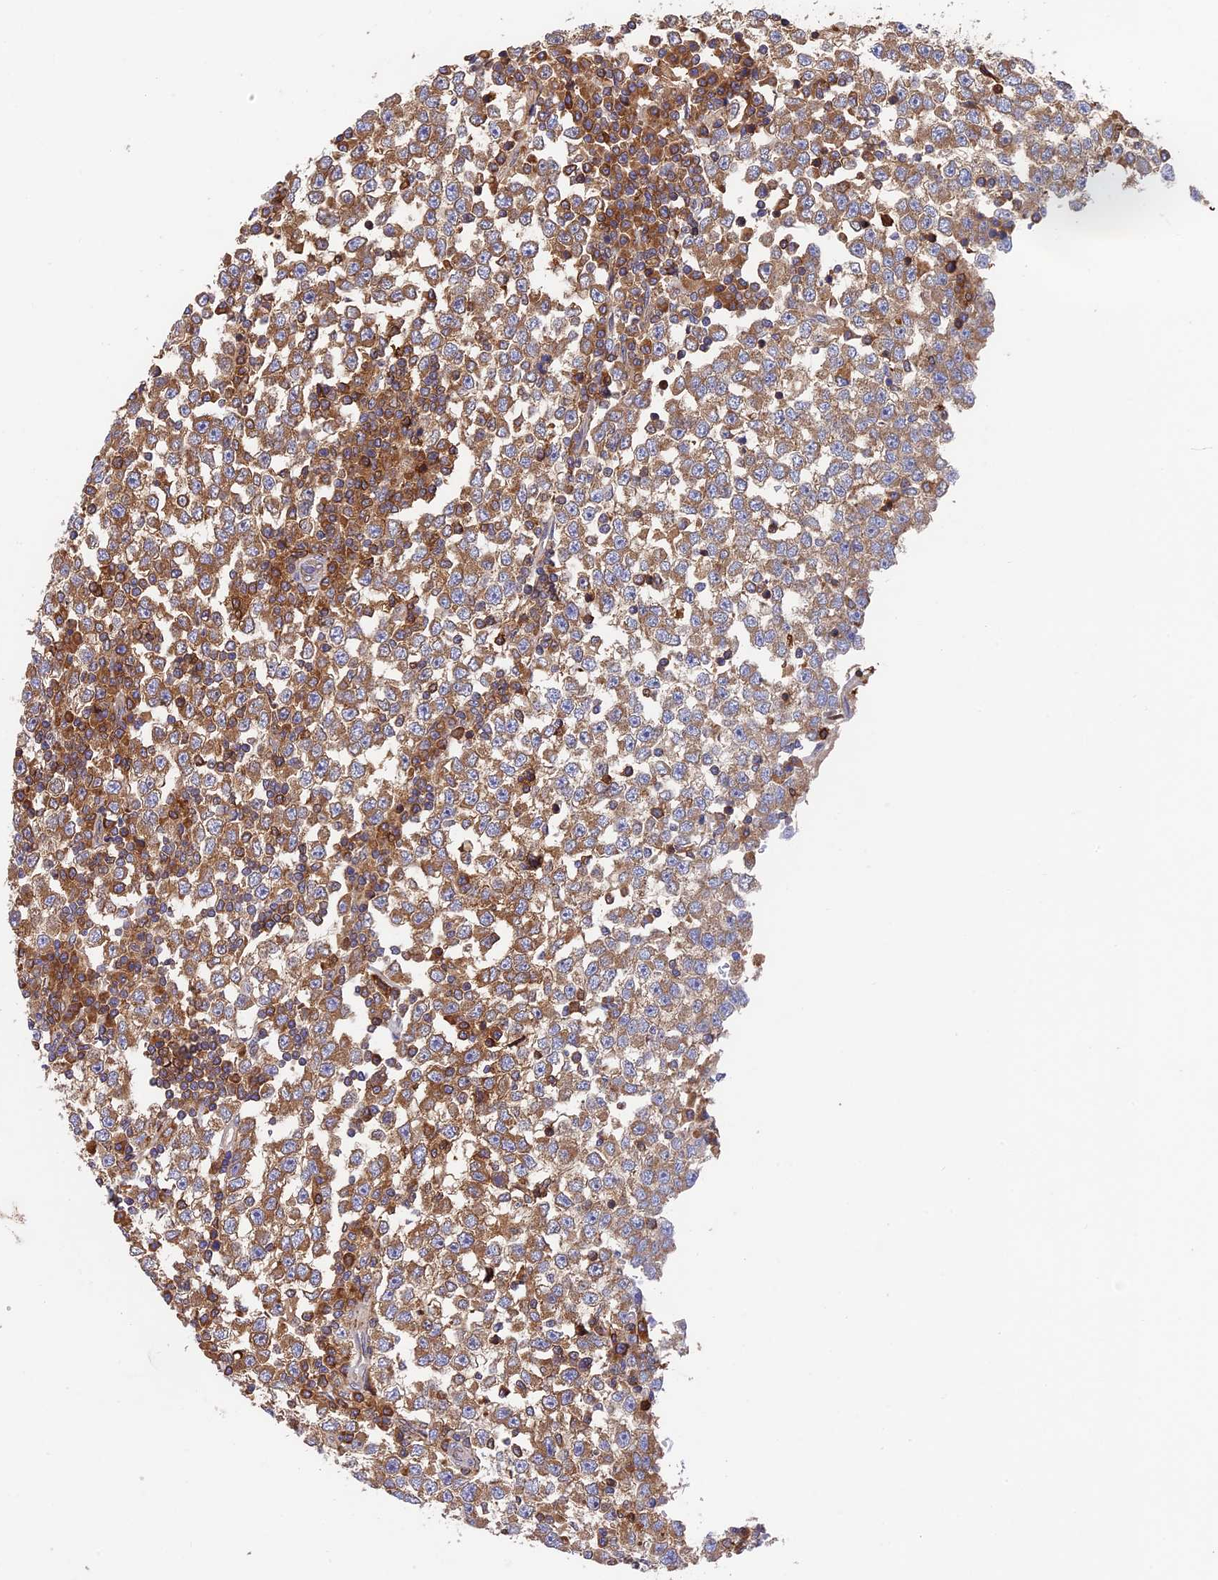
{"staining": {"intensity": "moderate", "quantity": ">75%", "location": "cytoplasmic/membranous"}, "tissue": "testis cancer", "cell_type": "Tumor cells", "image_type": "cancer", "snomed": [{"axis": "morphology", "description": "Seminoma, NOS"}, {"axis": "topography", "description": "Testis"}], "caption": "DAB immunohistochemical staining of testis cancer (seminoma) displays moderate cytoplasmic/membranous protein expression in approximately >75% of tumor cells.", "gene": "IPO5", "patient": {"sex": "male", "age": 65}}